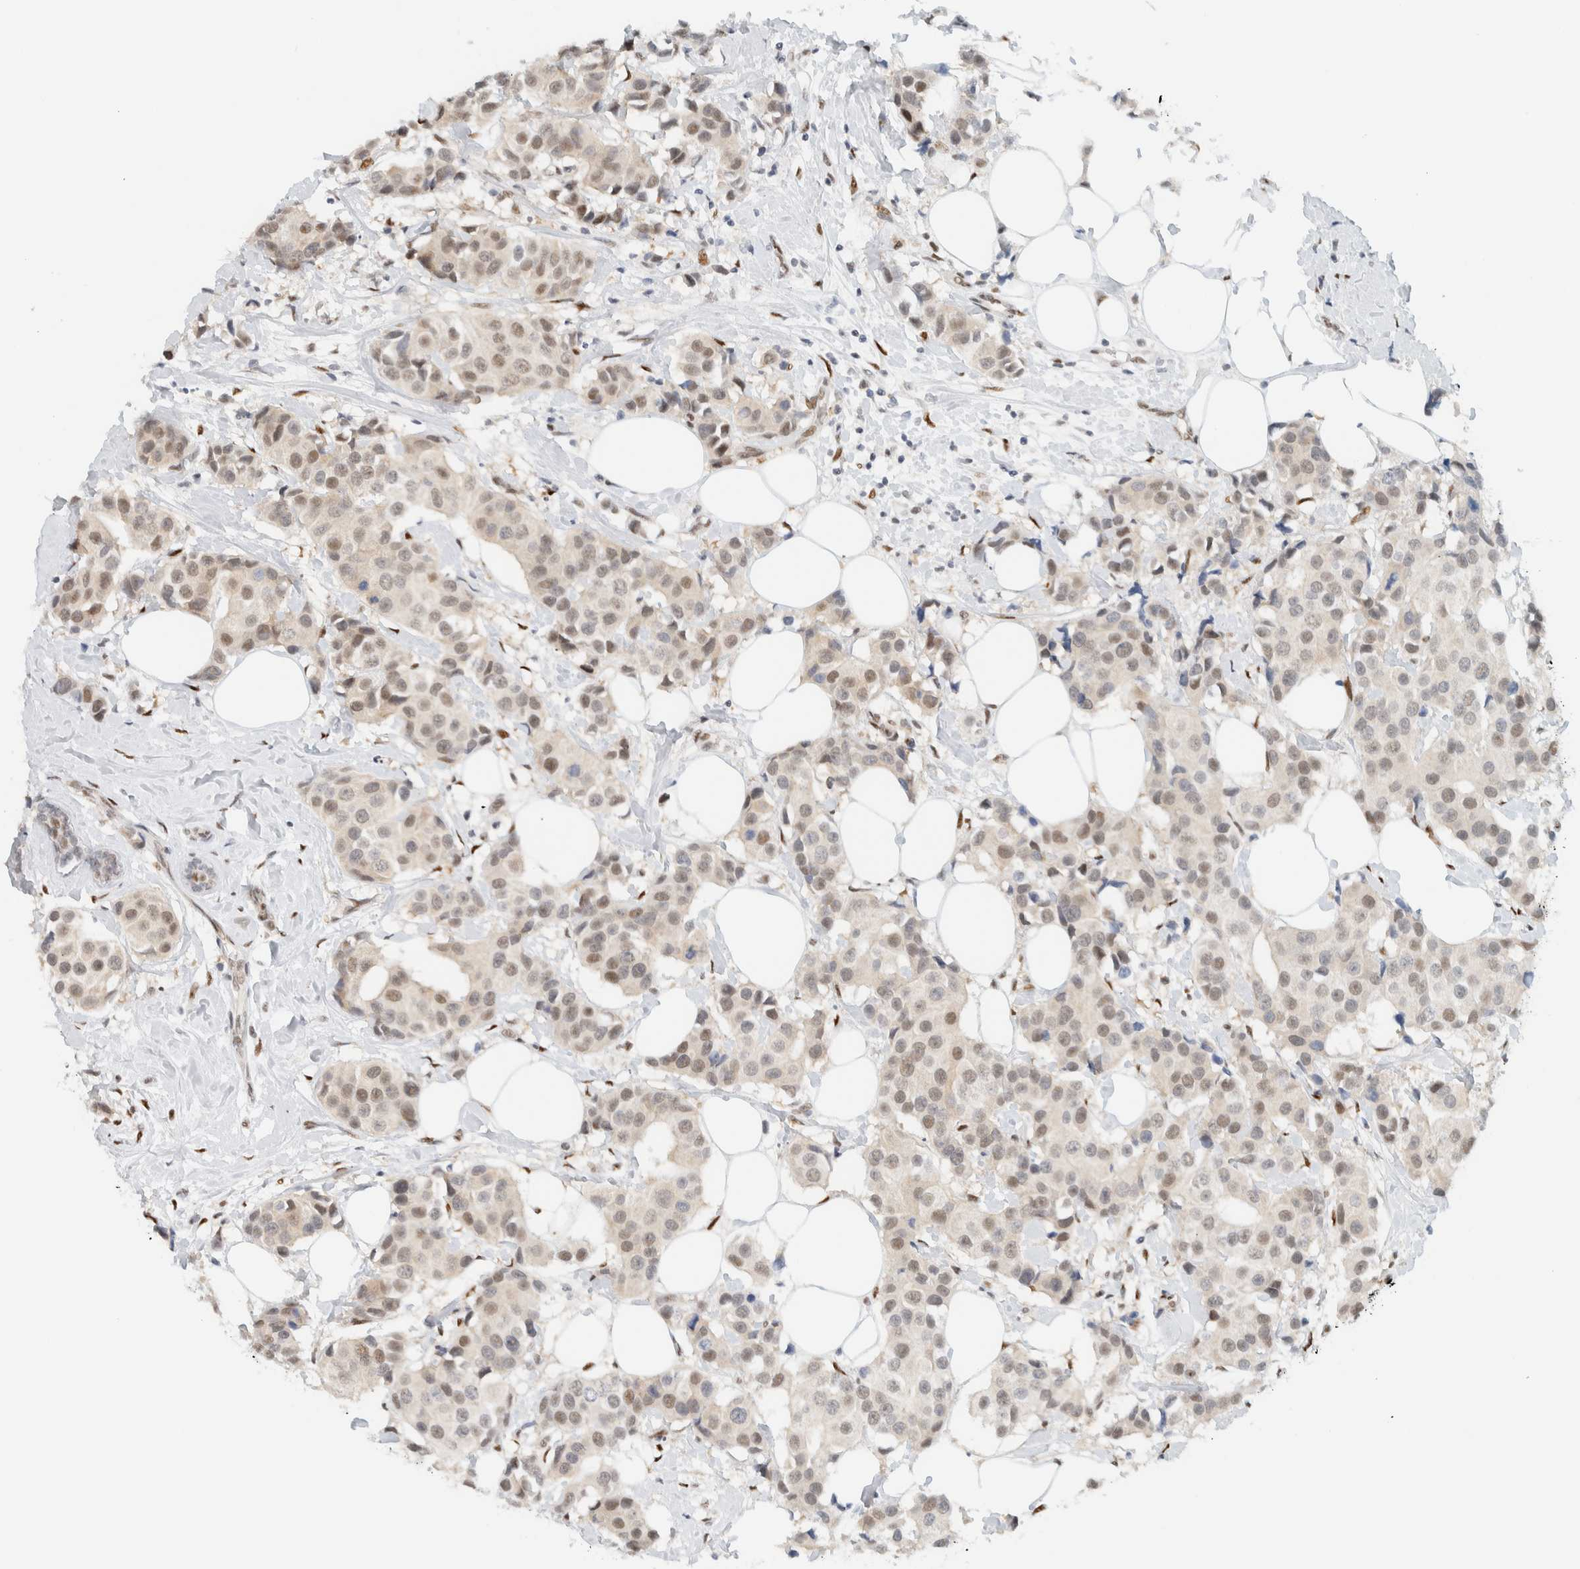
{"staining": {"intensity": "weak", "quantity": "25%-75%", "location": "nuclear"}, "tissue": "breast cancer", "cell_type": "Tumor cells", "image_type": "cancer", "snomed": [{"axis": "morphology", "description": "Normal tissue, NOS"}, {"axis": "morphology", "description": "Duct carcinoma"}, {"axis": "topography", "description": "Breast"}], "caption": "Human breast cancer (invasive ductal carcinoma) stained with a brown dye shows weak nuclear positive expression in about 25%-75% of tumor cells.", "gene": "ZNF683", "patient": {"sex": "female", "age": 39}}